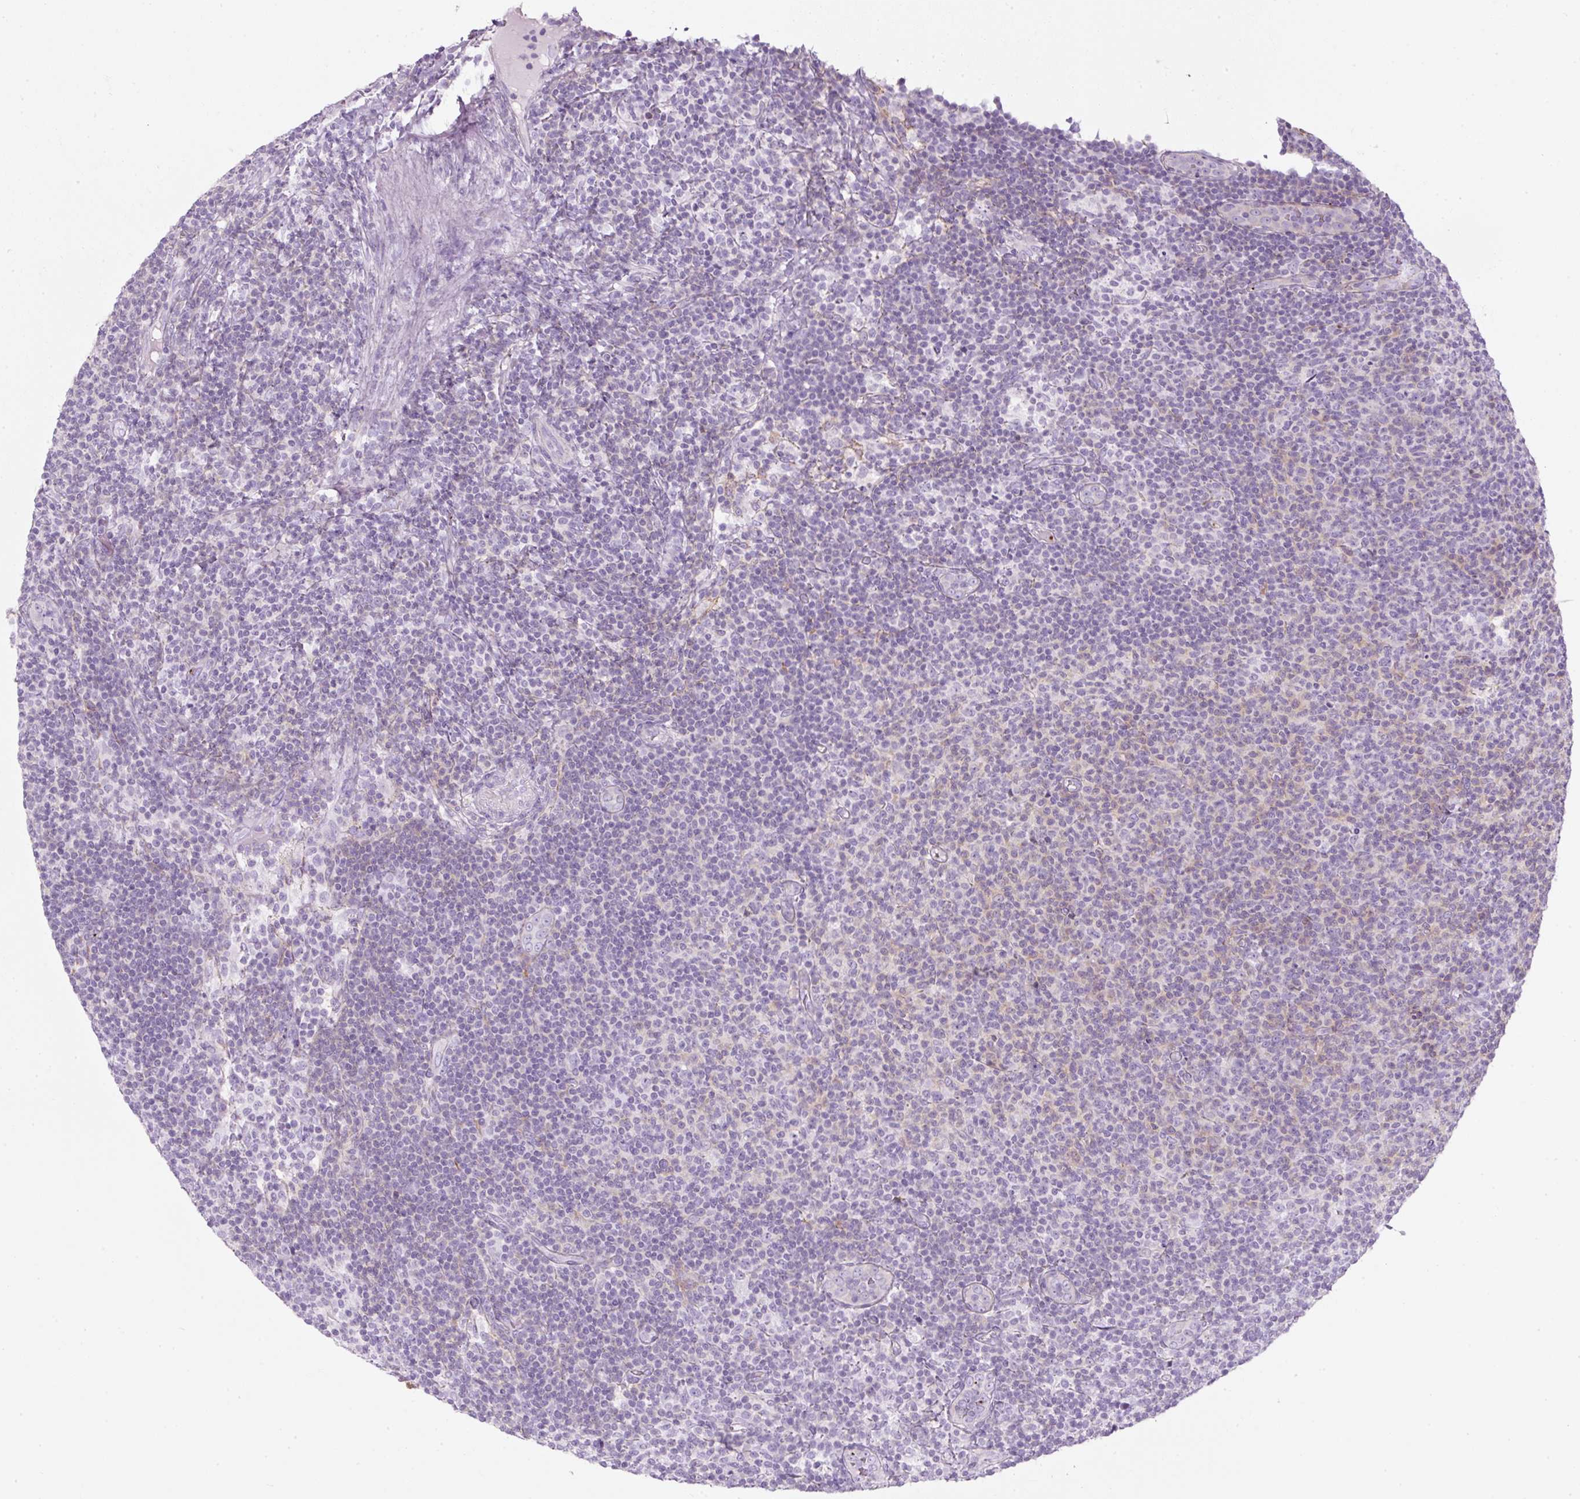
{"staining": {"intensity": "negative", "quantity": "none", "location": "none"}, "tissue": "lymphoma", "cell_type": "Tumor cells", "image_type": "cancer", "snomed": [{"axis": "morphology", "description": "Malignant lymphoma, non-Hodgkin's type, Low grade"}, {"axis": "topography", "description": "Lymph node"}], "caption": "This histopathology image is of malignant lymphoma, non-Hodgkin's type (low-grade) stained with immunohistochemistry to label a protein in brown with the nuclei are counter-stained blue. There is no expression in tumor cells.", "gene": "PF4V1", "patient": {"sex": "male", "age": 66}}